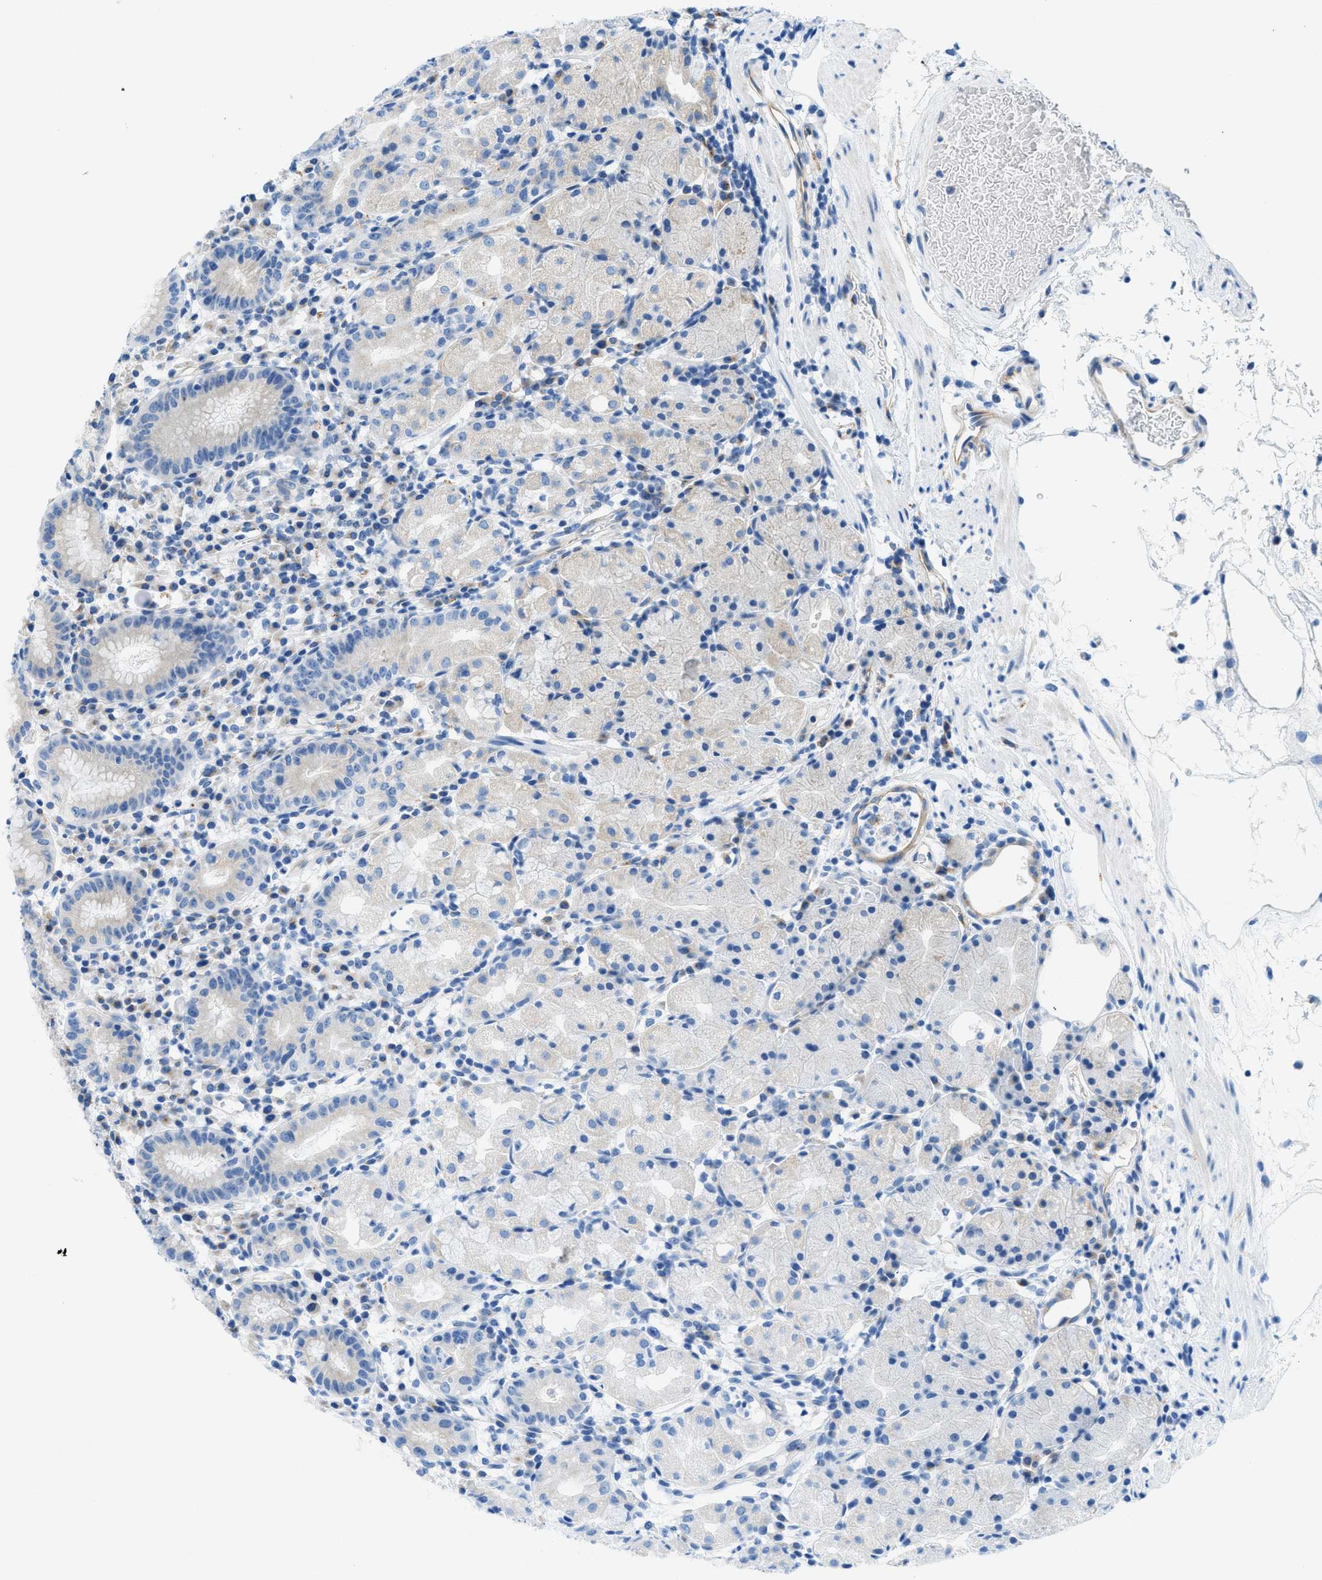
{"staining": {"intensity": "negative", "quantity": "none", "location": "none"}, "tissue": "stomach", "cell_type": "Glandular cells", "image_type": "normal", "snomed": [{"axis": "morphology", "description": "Normal tissue, NOS"}, {"axis": "topography", "description": "Stomach"}, {"axis": "topography", "description": "Stomach, lower"}], "caption": "Stomach was stained to show a protein in brown. There is no significant staining in glandular cells. (DAB immunohistochemistry (IHC) visualized using brightfield microscopy, high magnification).", "gene": "TMEM248", "patient": {"sex": "female", "age": 75}}